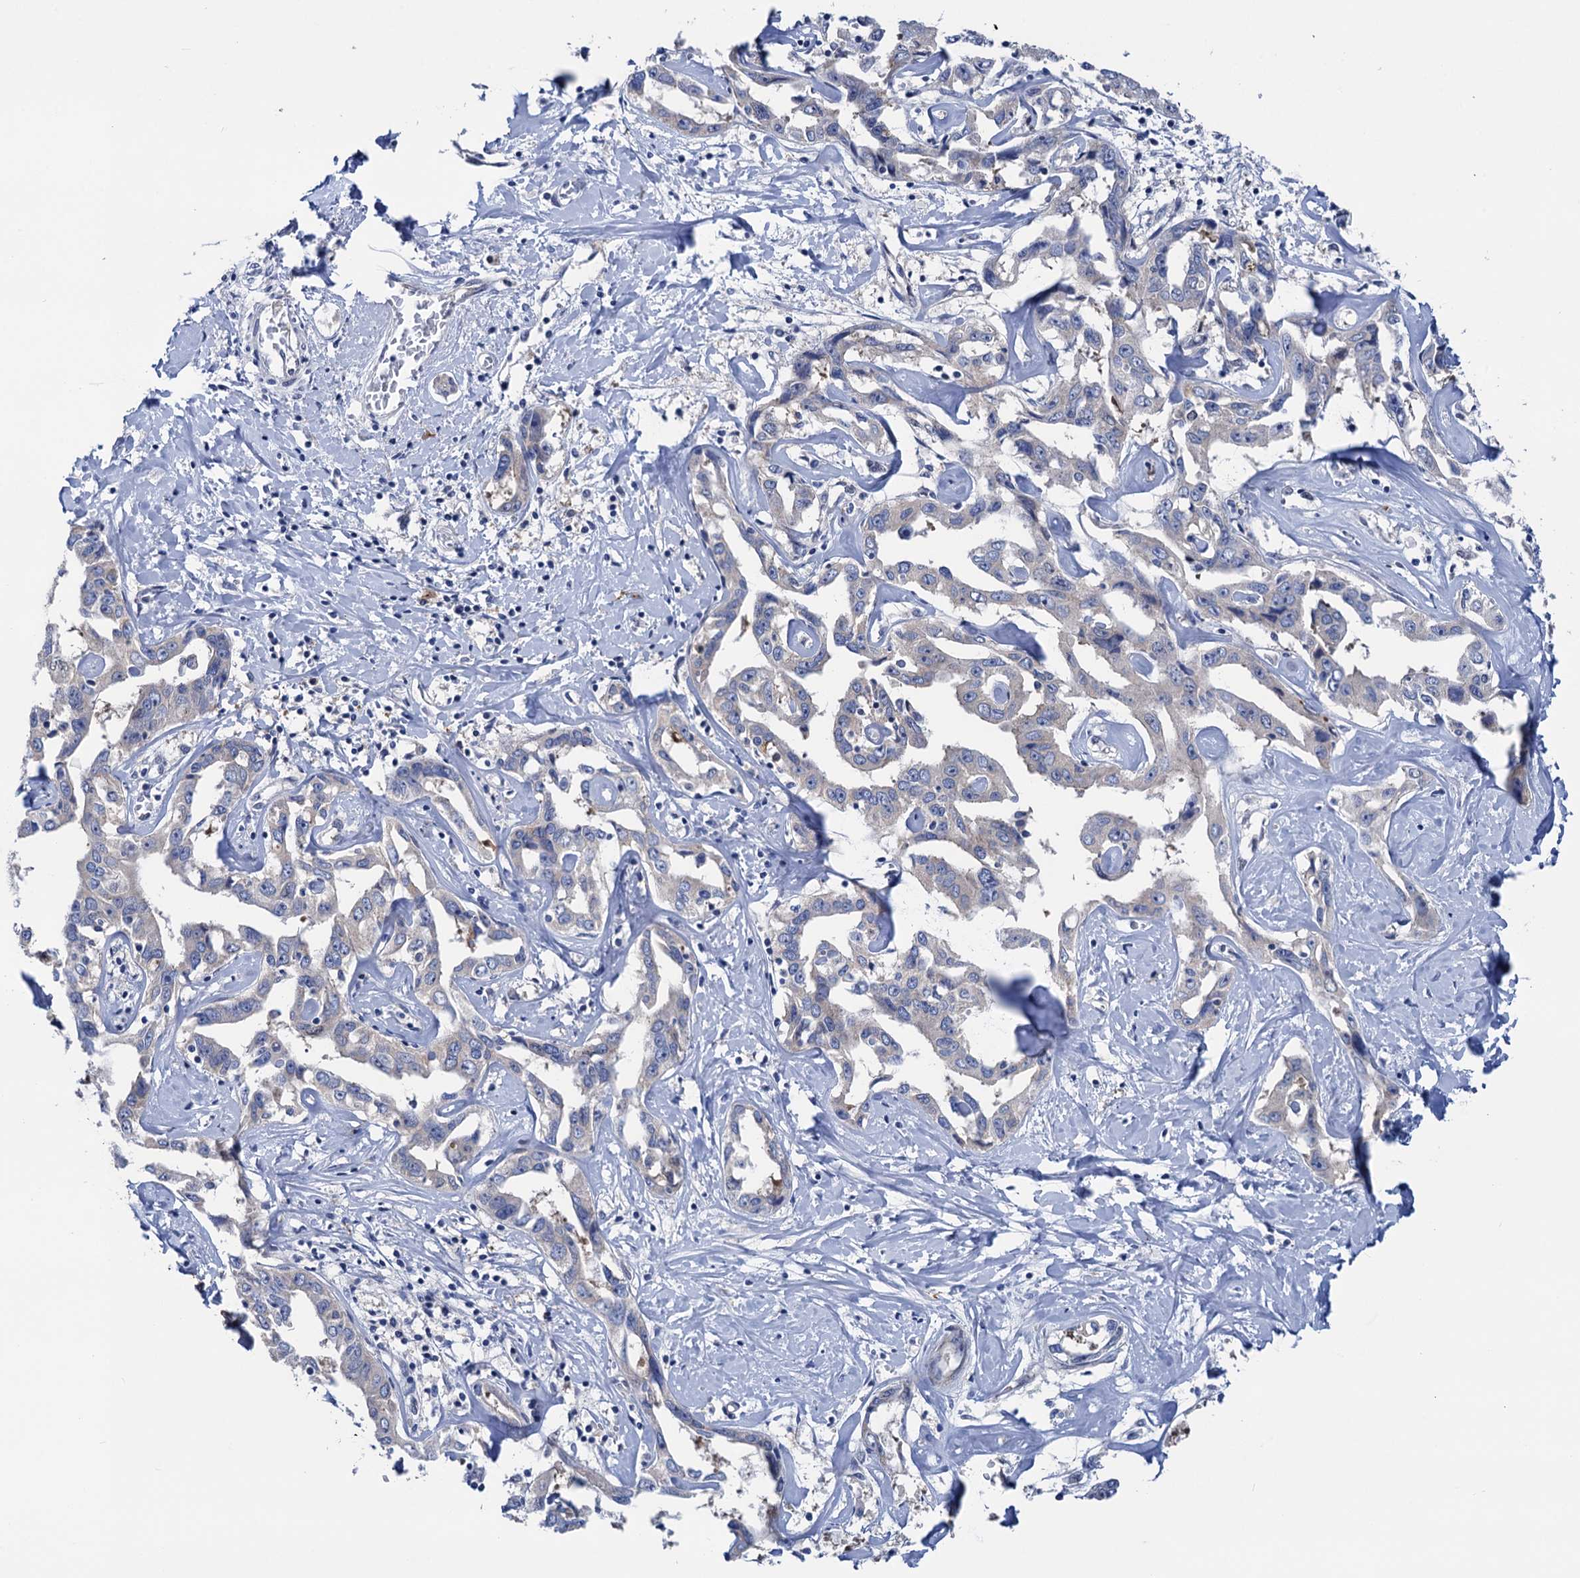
{"staining": {"intensity": "negative", "quantity": "none", "location": "none"}, "tissue": "liver cancer", "cell_type": "Tumor cells", "image_type": "cancer", "snomed": [{"axis": "morphology", "description": "Cholangiocarcinoma"}, {"axis": "topography", "description": "Liver"}], "caption": "Tumor cells are negative for protein expression in human liver cancer (cholangiocarcinoma). (Stains: DAB immunohistochemistry with hematoxylin counter stain, Microscopy: brightfield microscopy at high magnification).", "gene": "ZNRD2", "patient": {"sex": "male", "age": 59}}